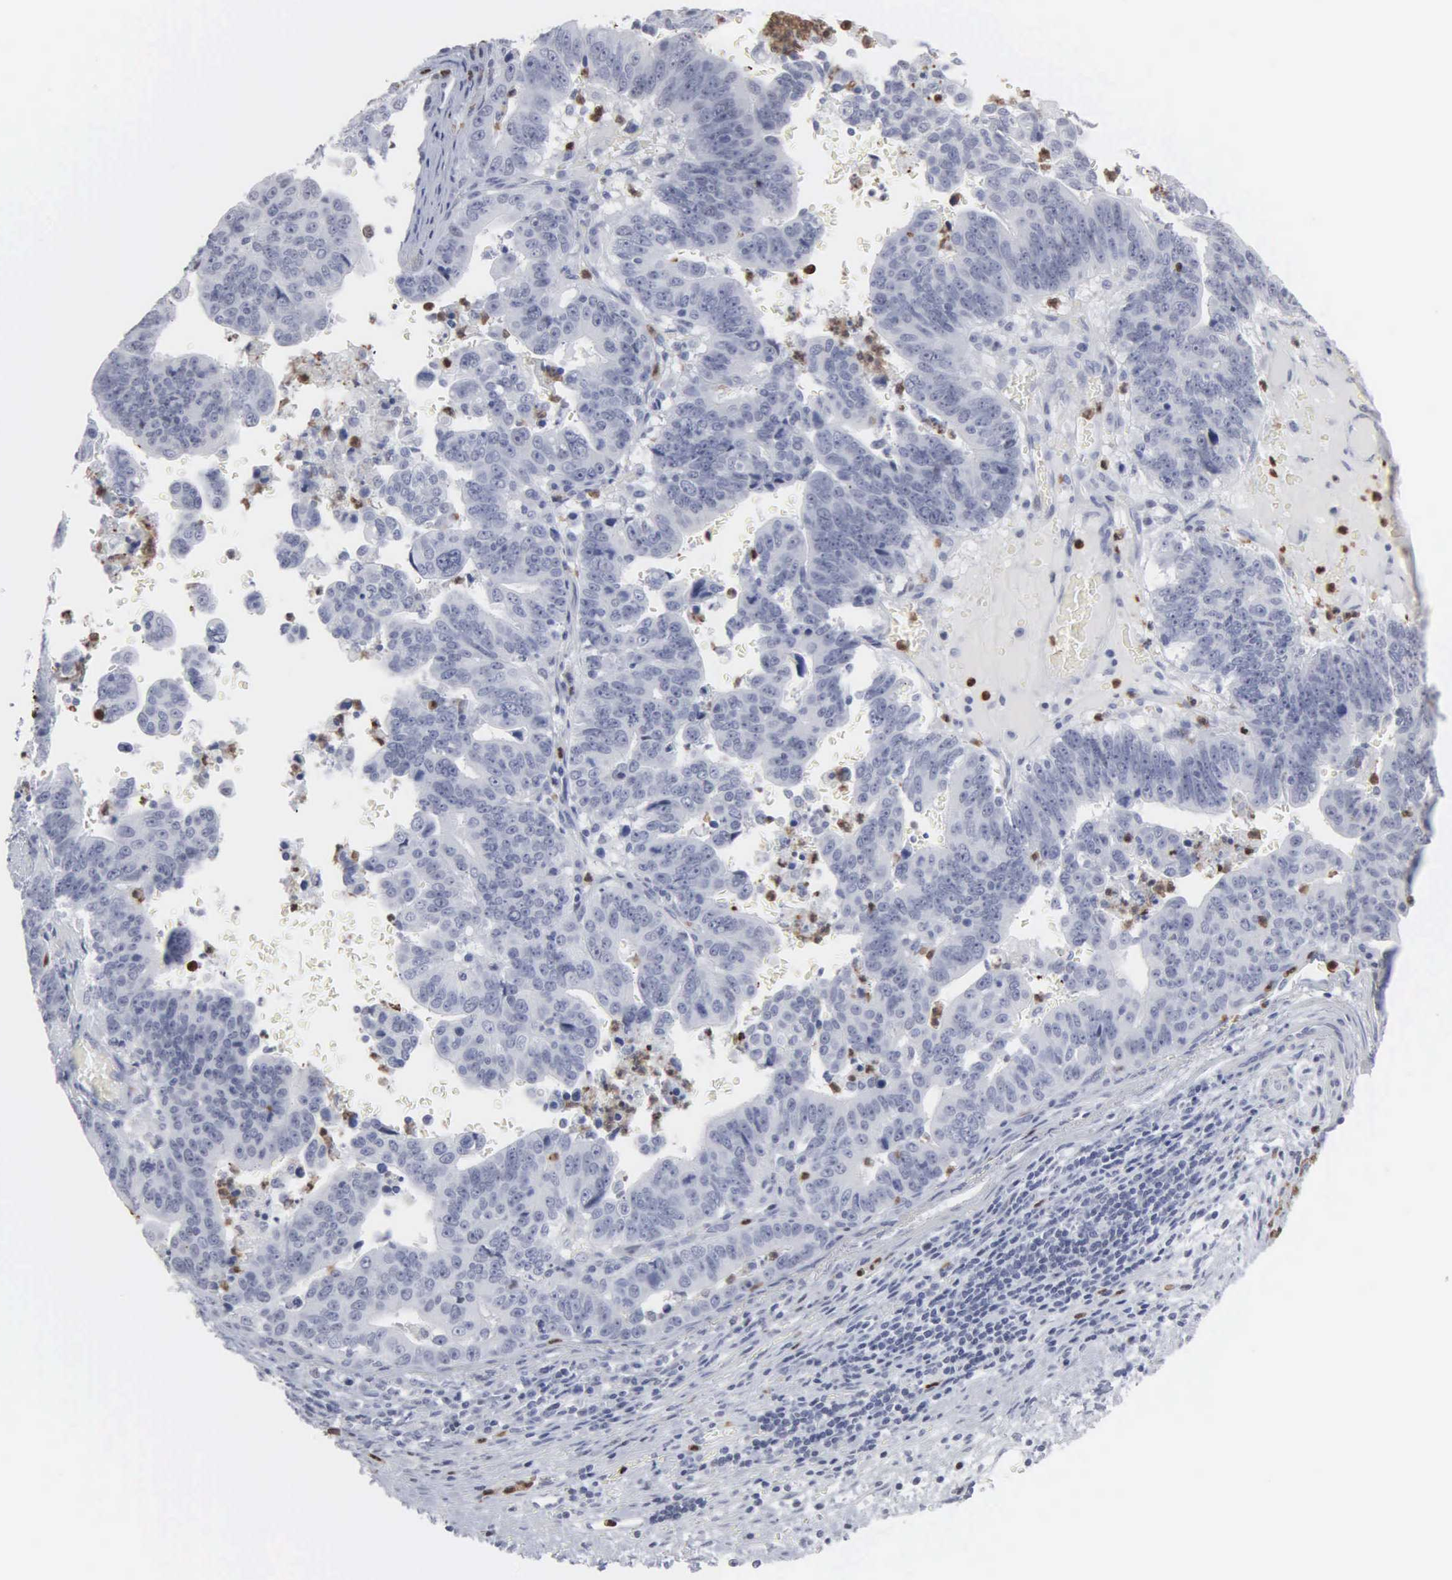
{"staining": {"intensity": "negative", "quantity": "none", "location": "none"}, "tissue": "stomach cancer", "cell_type": "Tumor cells", "image_type": "cancer", "snomed": [{"axis": "morphology", "description": "Adenocarcinoma, NOS"}, {"axis": "topography", "description": "Stomach, upper"}], "caption": "Adenocarcinoma (stomach) was stained to show a protein in brown. There is no significant staining in tumor cells. The staining was performed using DAB to visualize the protein expression in brown, while the nuclei were stained in blue with hematoxylin (Magnification: 20x).", "gene": "SPIN3", "patient": {"sex": "female", "age": 50}}